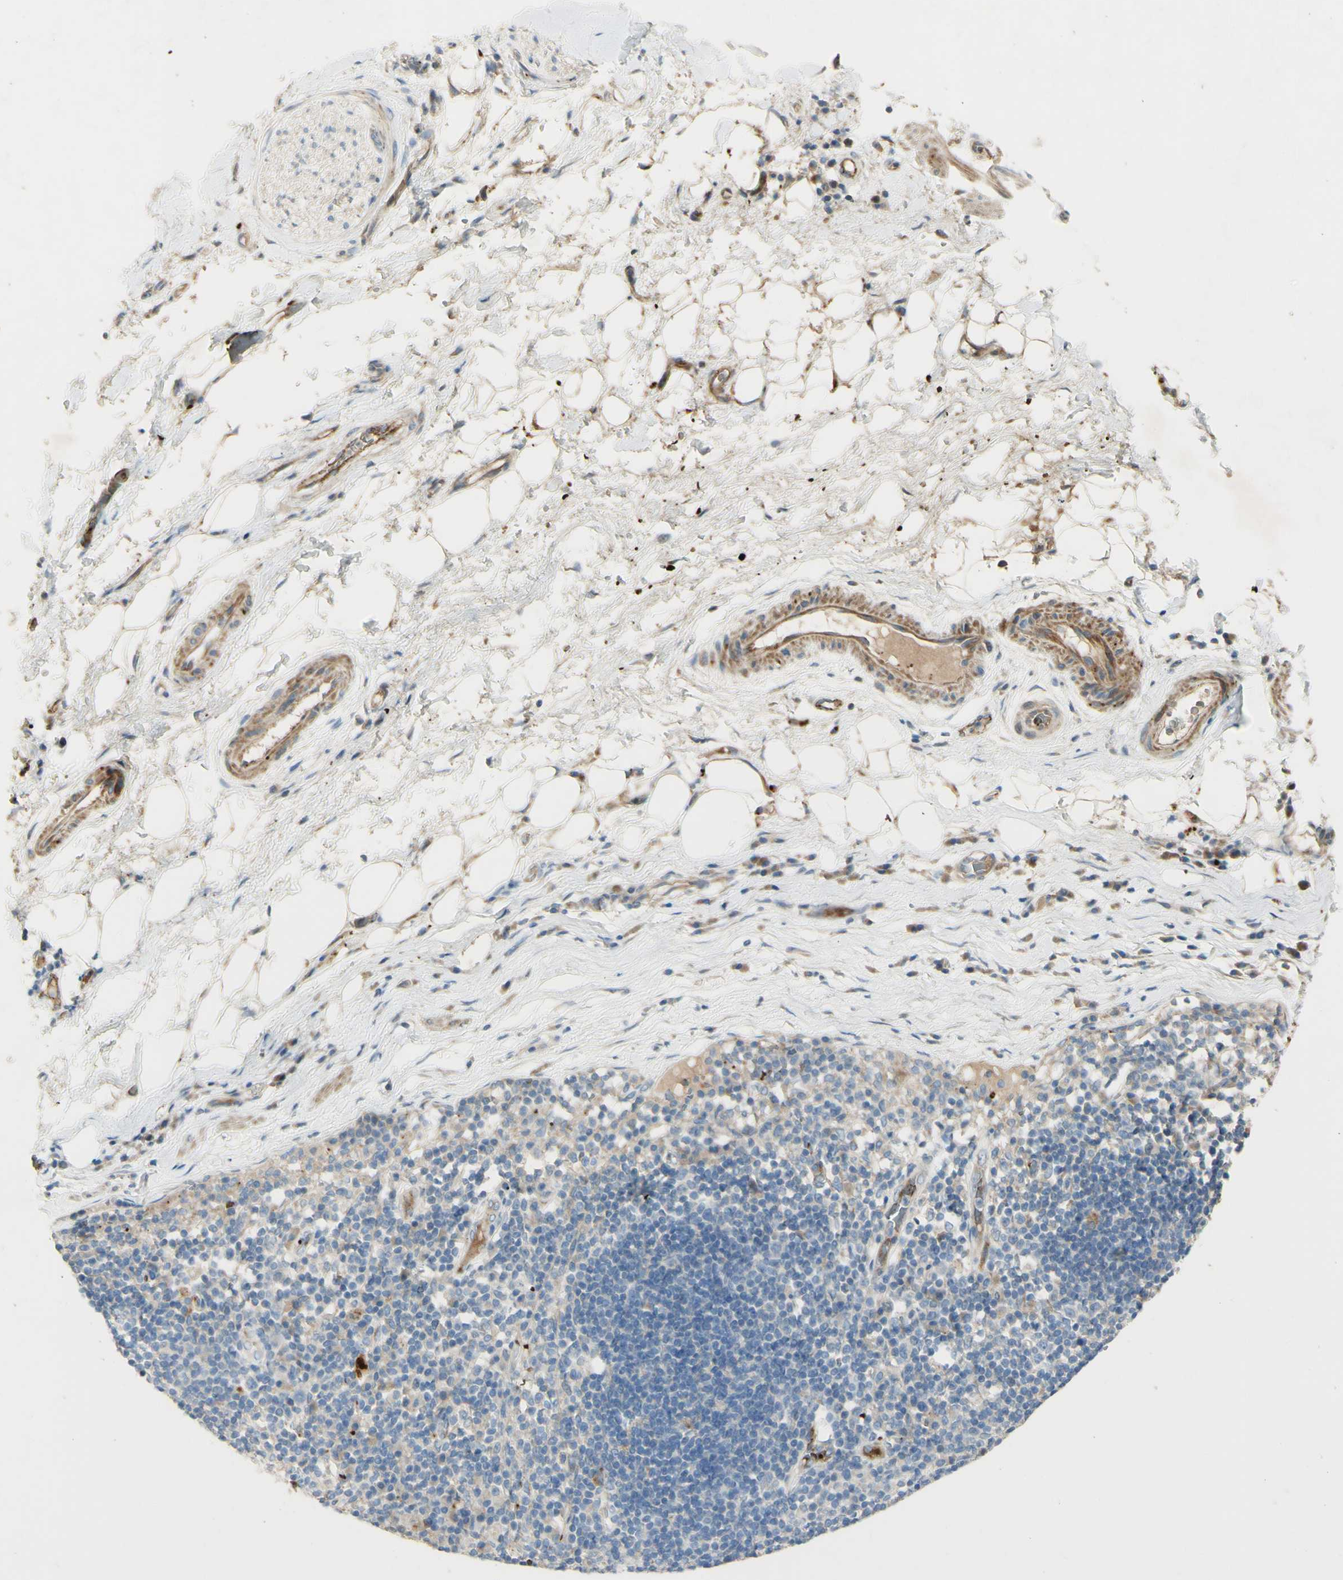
{"staining": {"intensity": "strong", "quantity": ">75%", "location": "cytoplasmic/membranous"}, "tissue": "adipose tissue", "cell_type": "Adipocytes", "image_type": "normal", "snomed": [{"axis": "morphology", "description": "Normal tissue, NOS"}, {"axis": "morphology", "description": "Adenocarcinoma, NOS"}, {"axis": "topography", "description": "Esophagus"}], "caption": "Immunohistochemical staining of unremarkable human adipose tissue demonstrates >75% levels of strong cytoplasmic/membranous protein staining in about >75% of adipocytes. Nuclei are stained in blue.", "gene": "GAN", "patient": {"sex": "male", "age": 62}}